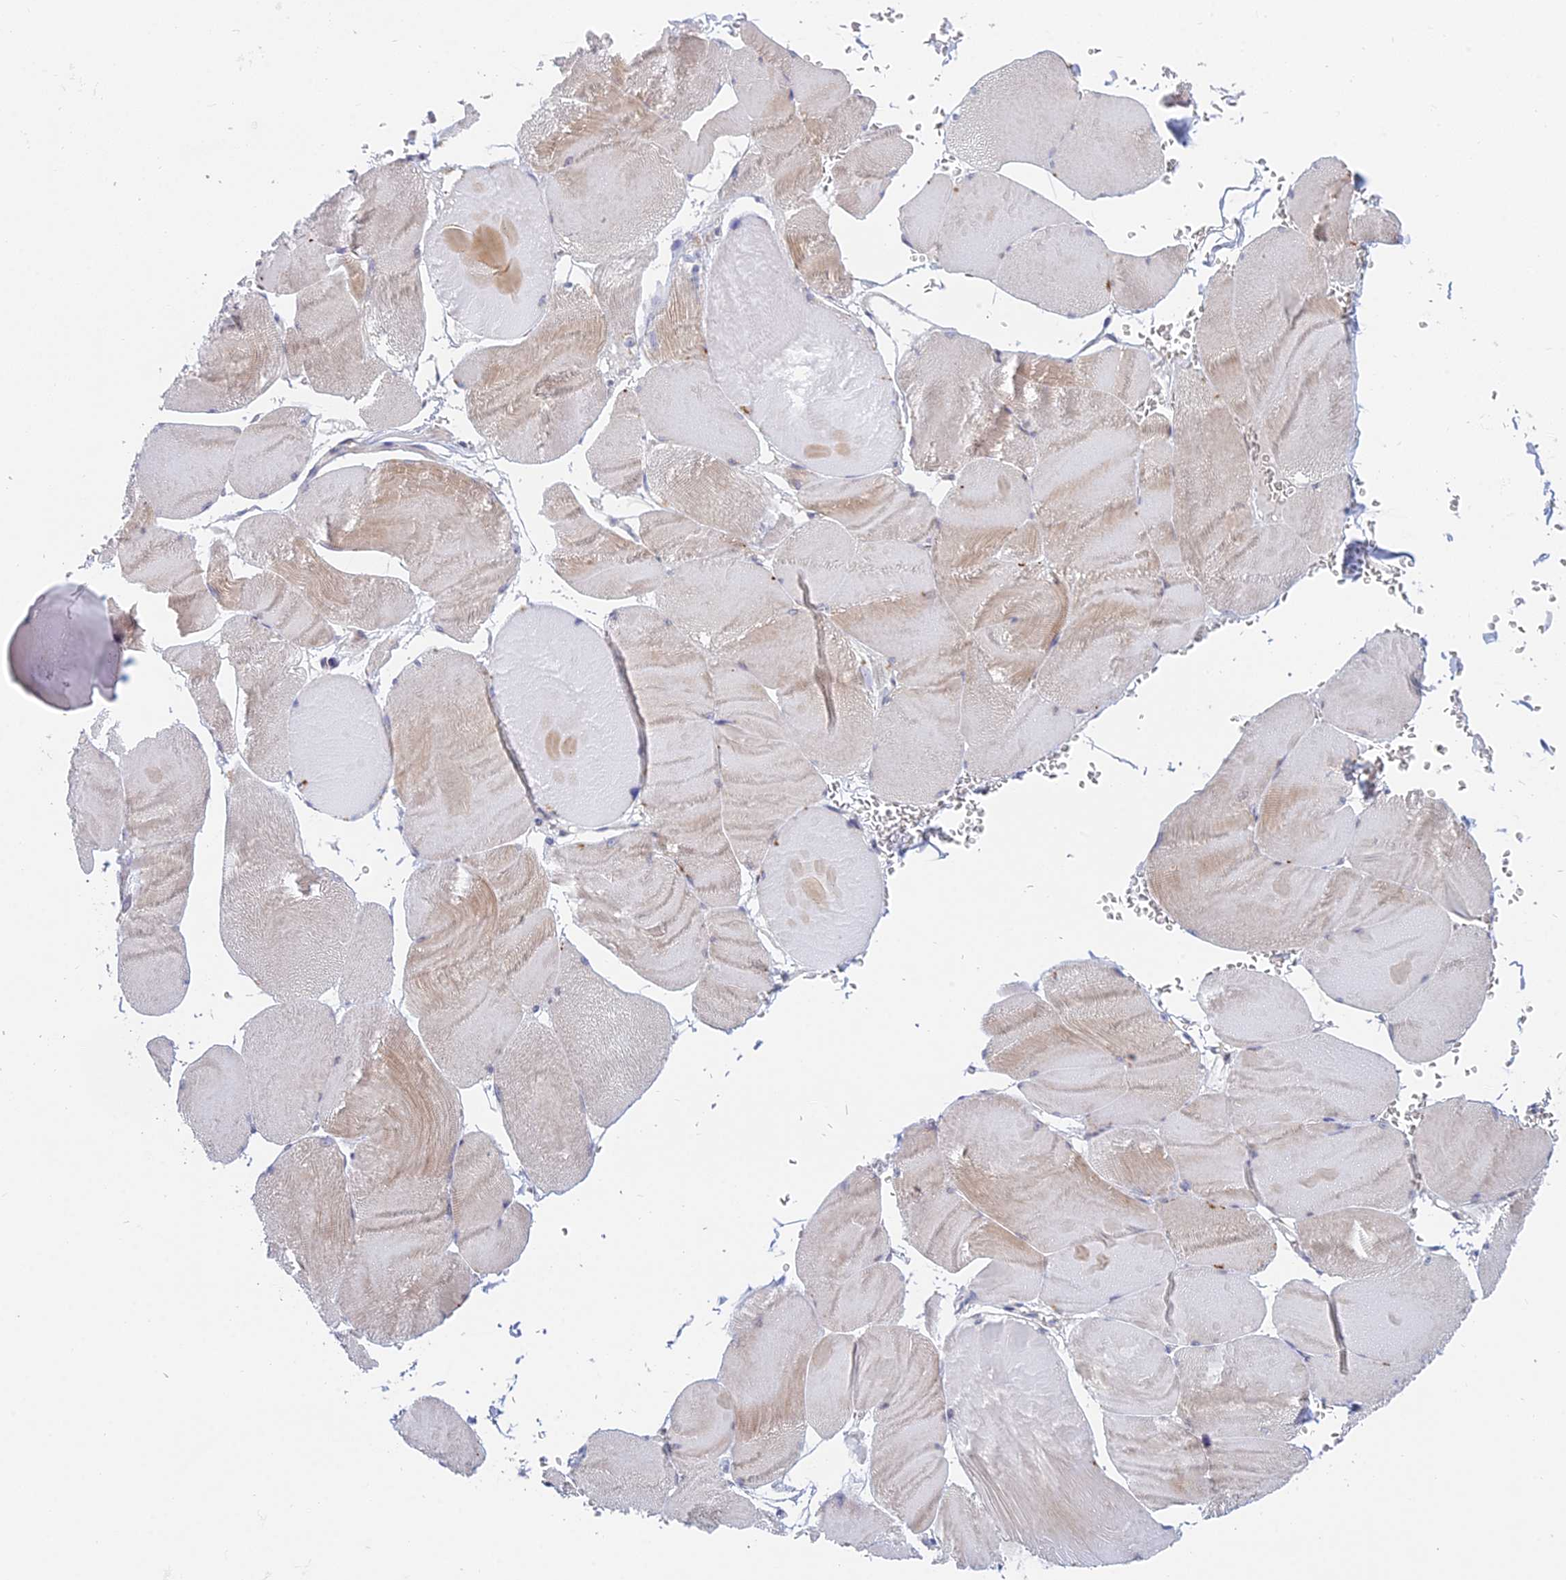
{"staining": {"intensity": "moderate", "quantity": "<25%", "location": "cytoplasmic/membranous"}, "tissue": "skeletal muscle", "cell_type": "Myocytes", "image_type": "normal", "snomed": [{"axis": "morphology", "description": "Normal tissue, NOS"}, {"axis": "morphology", "description": "Basal cell carcinoma"}, {"axis": "topography", "description": "Skeletal muscle"}], "caption": "Myocytes display low levels of moderate cytoplasmic/membranous expression in approximately <25% of cells in unremarkable human skeletal muscle. (brown staining indicates protein expression, while blue staining denotes nuclei).", "gene": "METTL26", "patient": {"sex": "female", "age": 64}}